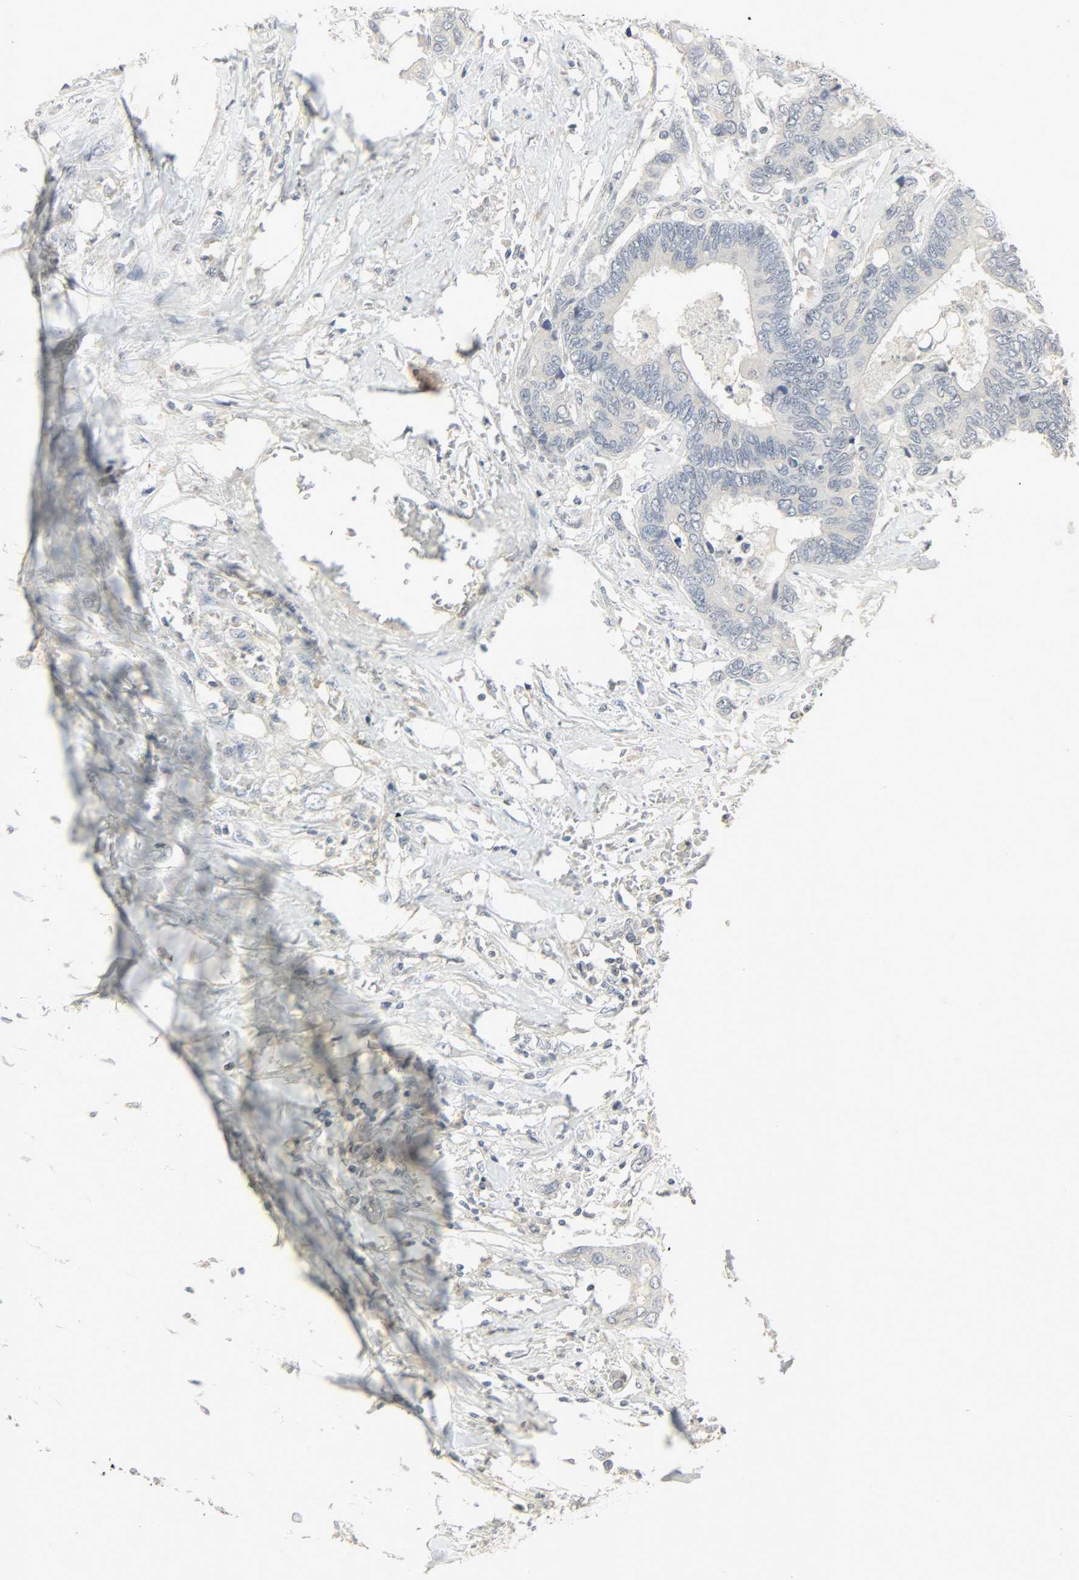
{"staining": {"intensity": "negative", "quantity": "none", "location": "none"}, "tissue": "colorectal cancer", "cell_type": "Tumor cells", "image_type": "cancer", "snomed": [{"axis": "morphology", "description": "Adenocarcinoma, NOS"}, {"axis": "topography", "description": "Rectum"}], "caption": "DAB (3,3'-diaminobenzidine) immunohistochemical staining of human colorectal cancer (adenocarcinoma) reveals no significant positivity in tumor cells. The staining is performed using DAB brown chromogen with nuclei counter-stained in using hematoxylin.", "gene": "CAMK4", "patient": {"sex": "male", "age": 55}}